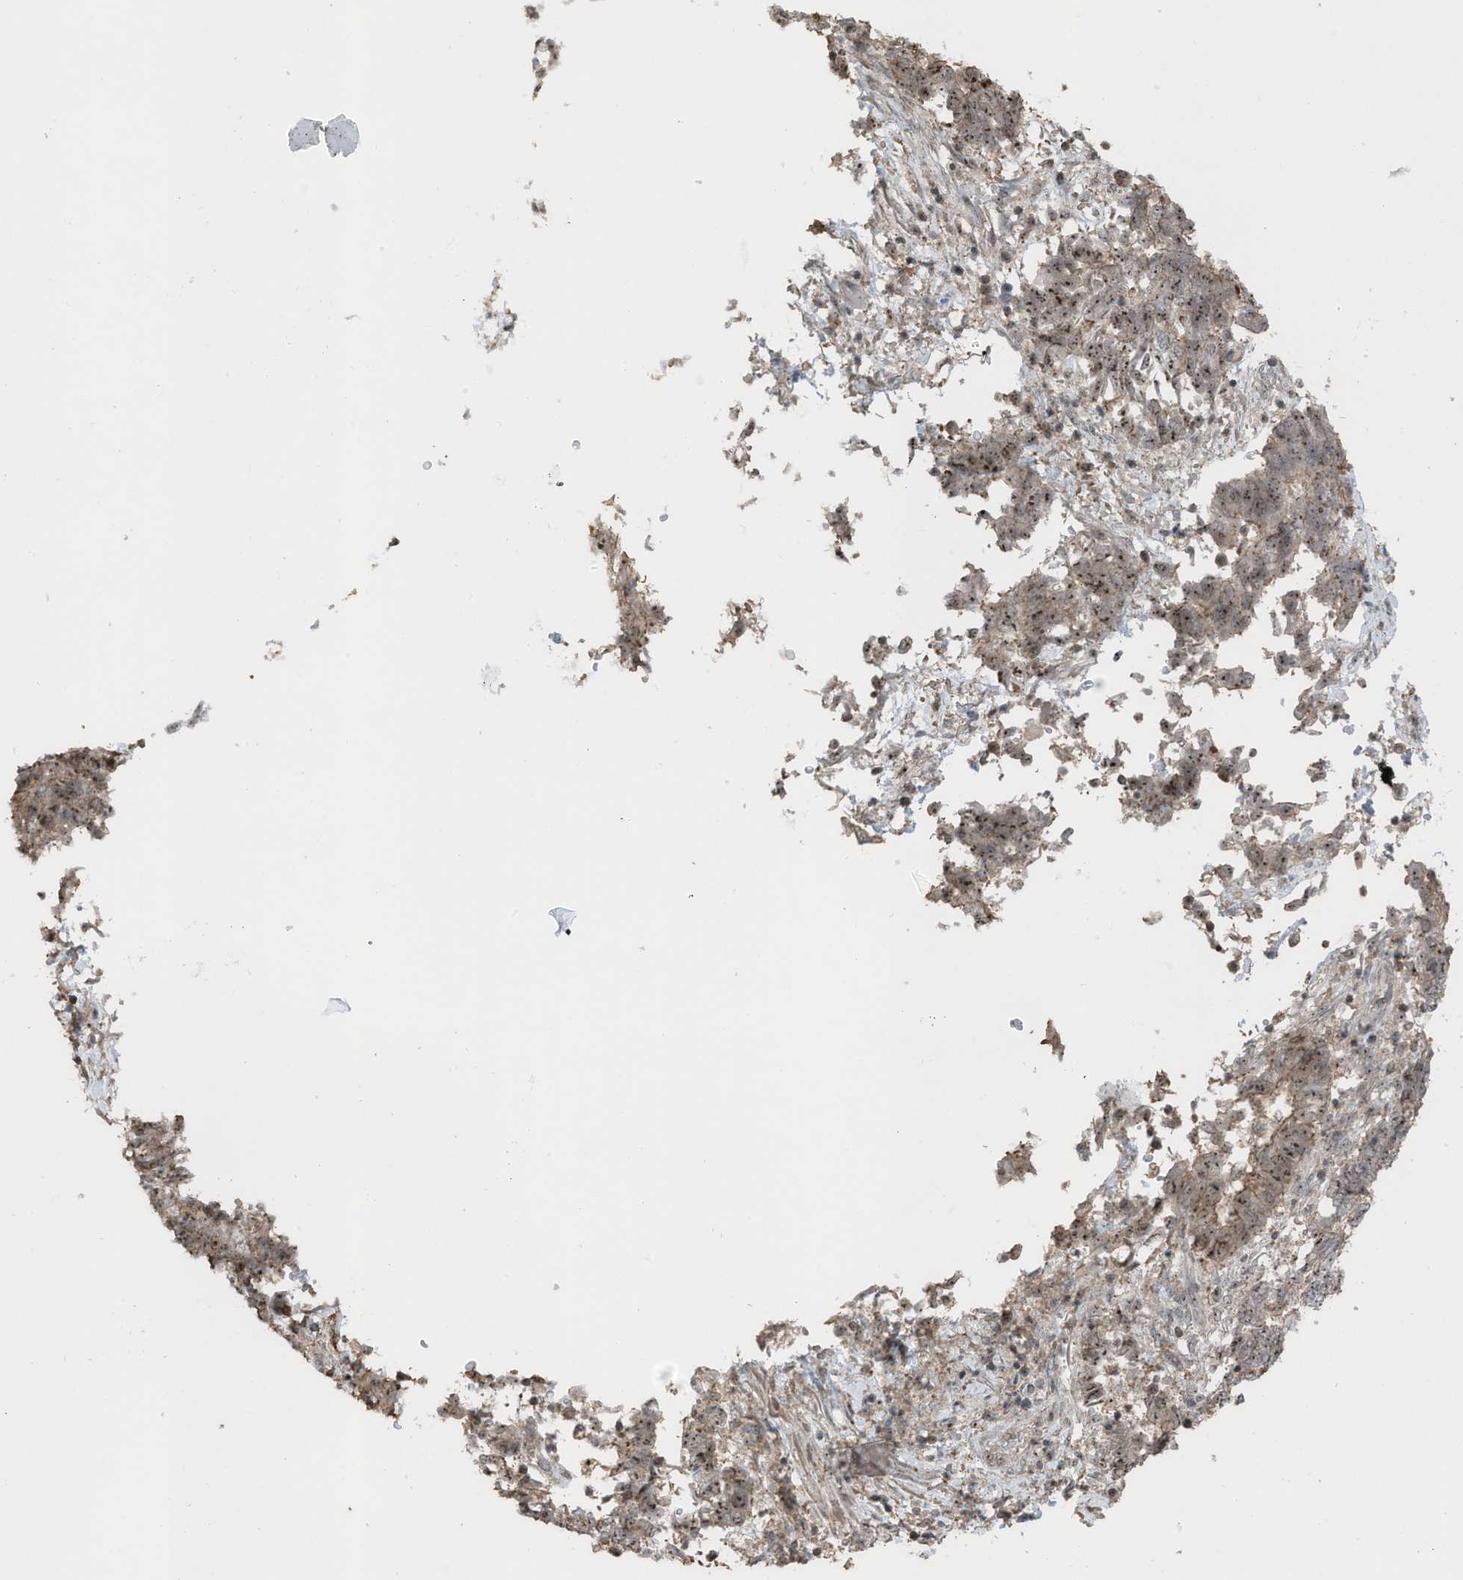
{"staining": {"intensity": "moderate", "quantity": ">75%", "location": "nuclear"}, "tissue": "endometrial cancer", "cell_type": "Tumor cells", "image_type": "cancer", "snomed": [{"axis": "morphology", "description": "Adenocarcinoma, NOS"}, {"axis": "topography", "description": "Endometrium"}], "caption": "A medium amount of moderate nuclear expression is present in about >75% of tumor cells in endometrial adenocarcinoma tissue.", "gene": "UTP3", "patient": {"sex": "female", "age": 80}}